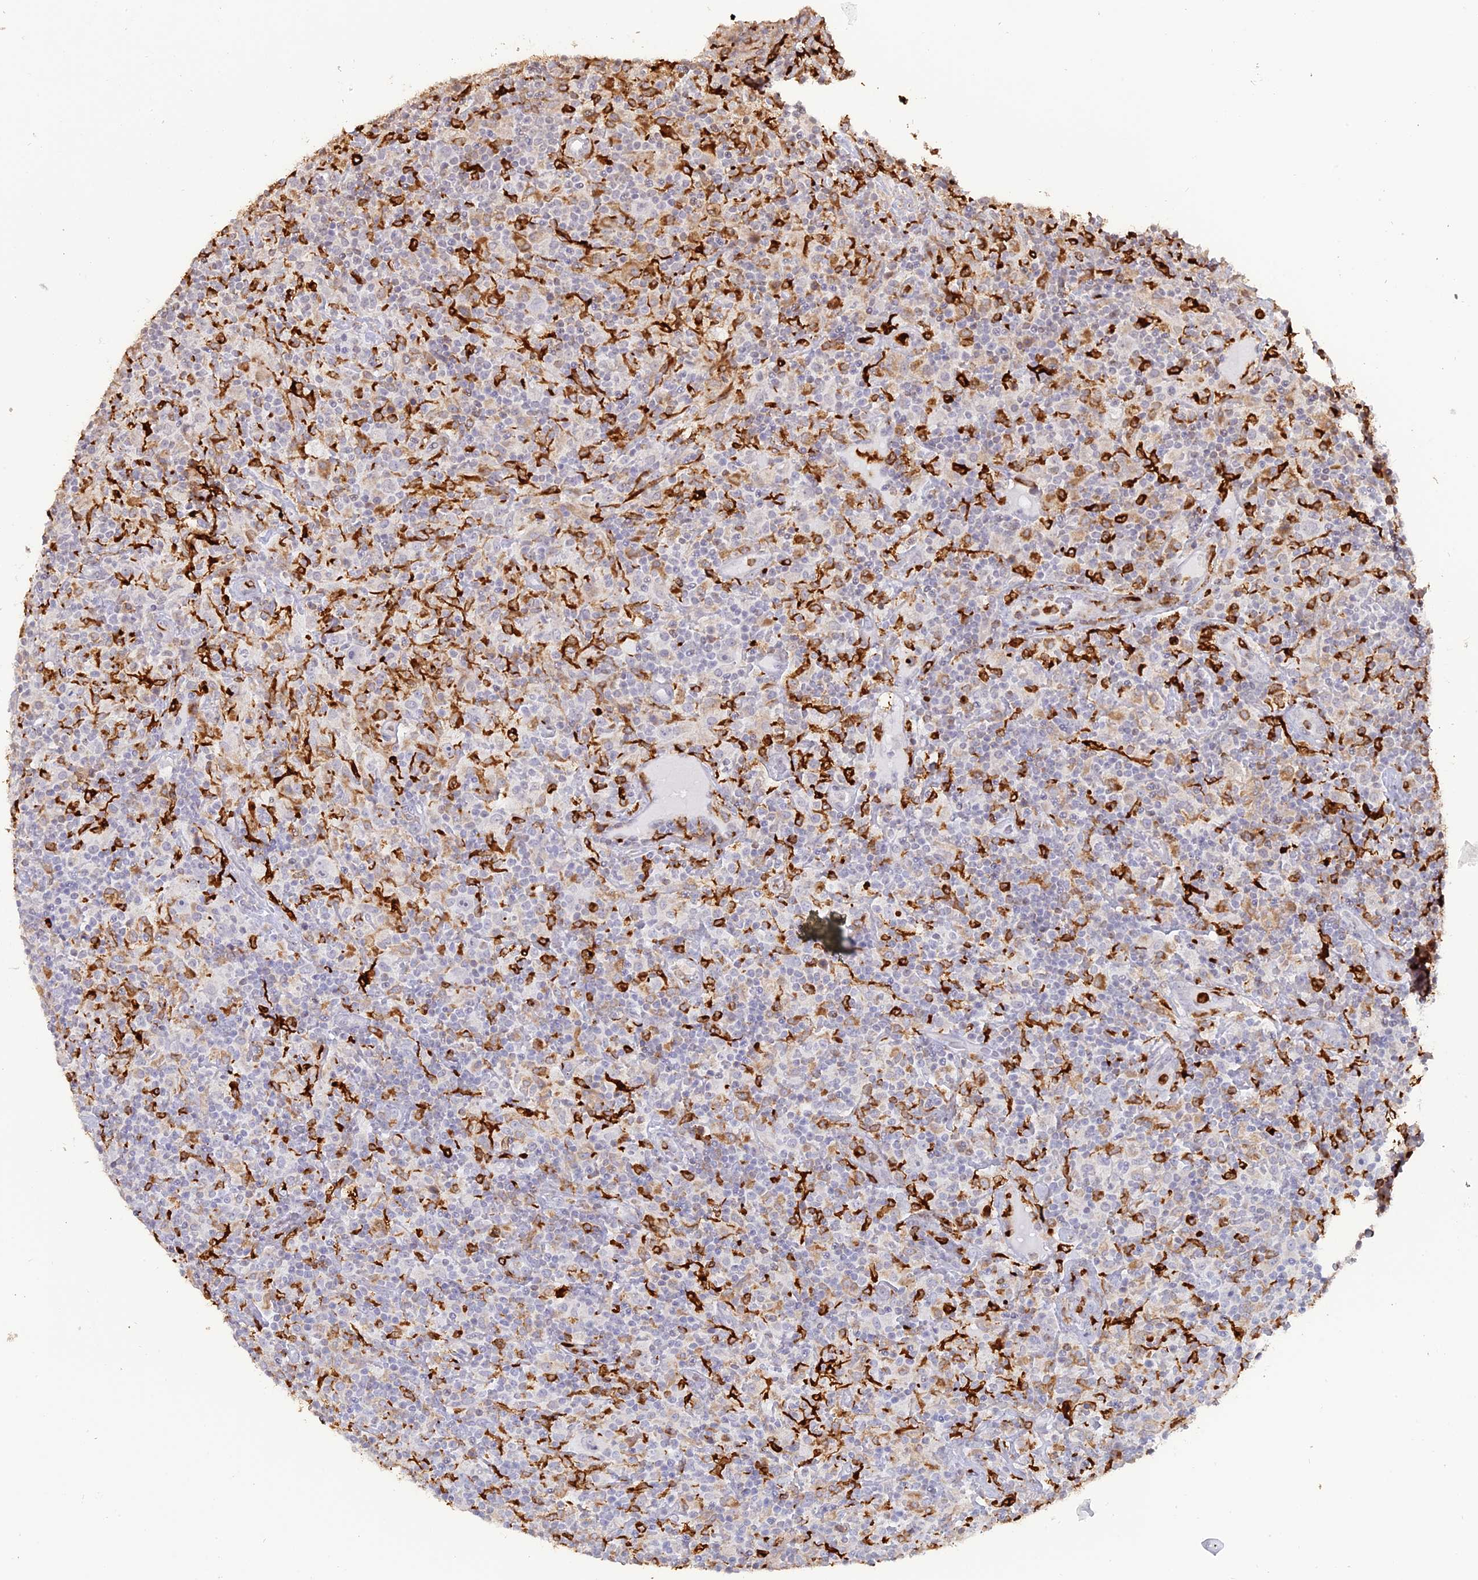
{"staining": {"intensity": "negative", "quantity": "none", "location": "none"}, "tissue": "lymphoma", "cell_type": "Tumor cells", "image_type": "cancer", "snomed": [{"axis": "morphology", "description": "Hodgkin's disease, NOS"}, {"axis": "topography", "description": "Lymph node"}], "caption": "This is a image of immunohistochemistry staining of Hodgkin's disease, which shows no positivity in tumor cells. The staining was performed using DAB (3,3'-diaminobenzidine) to visualize the protein expression in brown, while the nuclei were stained in blue with hematoxylin (Magnification: 20x).", "gene": "APOBR", "patient": {"sex": "male", "age": 70}}